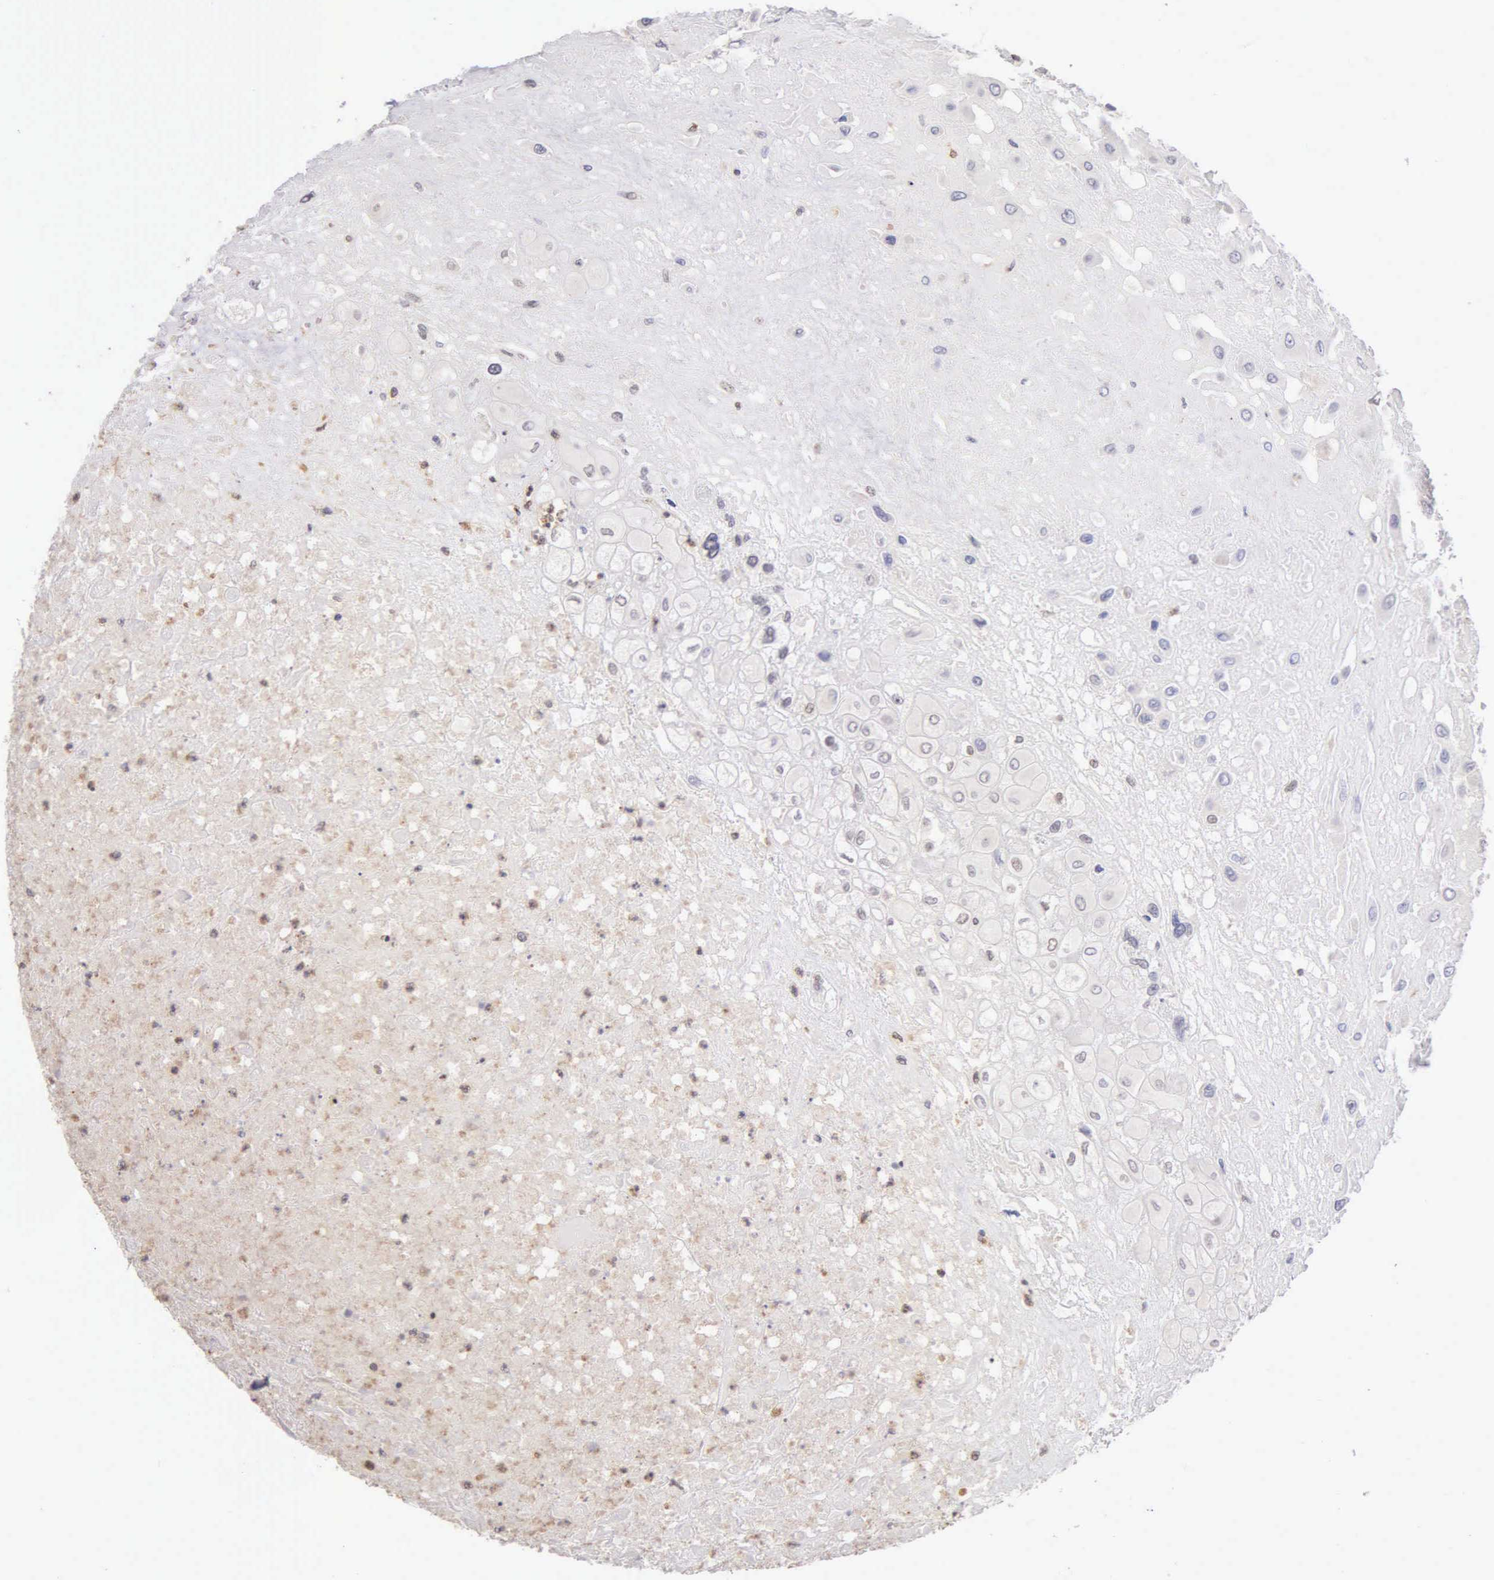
{"staining": {"intensity": "negative", "quantity": "none", "location": "none"}, "tissue": "placenta", "cell_type": "Decidual cells", "image_type": "normal", "snomed": [{"axis": "morphology", "description": "Normal tissue, NOS"}, {"axis": "topography", "description": "Placenta"}], "caption": "A micrograph of placenta stained for a protein reveals no brown staining in decidual cells.", "gene": "BRD1", "patient": {"sex": "female", "age": 31}}